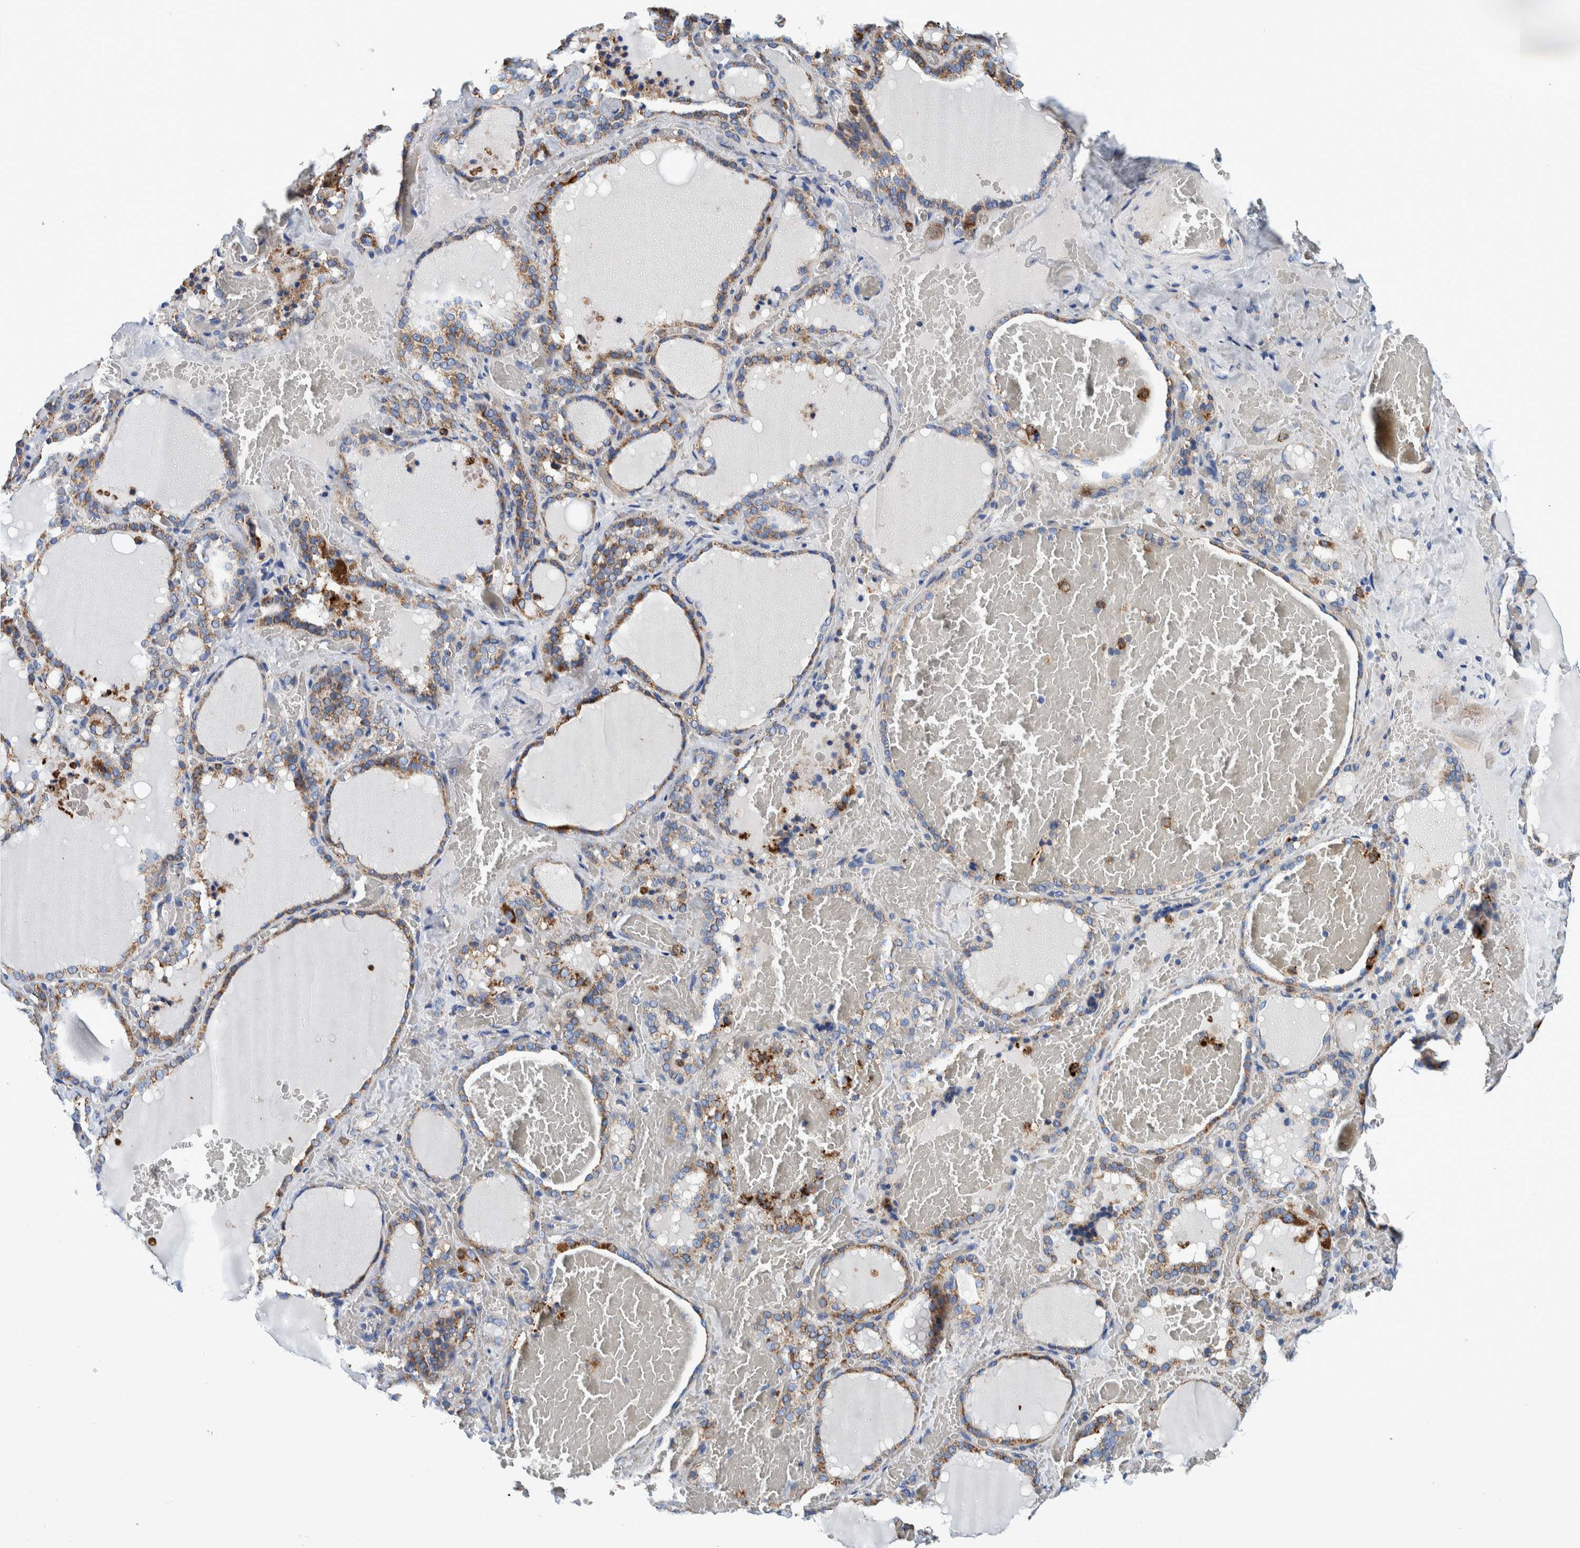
{"staining": {"intensity": "moderate", "quantity": ">75%", "location": "cytoplasmic/membranous"}, "tissue": "thyroid gland", "cell_type": "Glandular cells", "image_type": "normal", "snomed": [{"axis": "morphology", "description": "Normal tissue, NOS"}, {"axis": "topography", "description": "Thyroid gland"}], "caption": "Benign thyroid gland shows moderate cytoplasmic/membranous staining in approximately >75% of glandular cells.", "gene": "BZW2", "patient": {"sex": "female", "age": 22}}